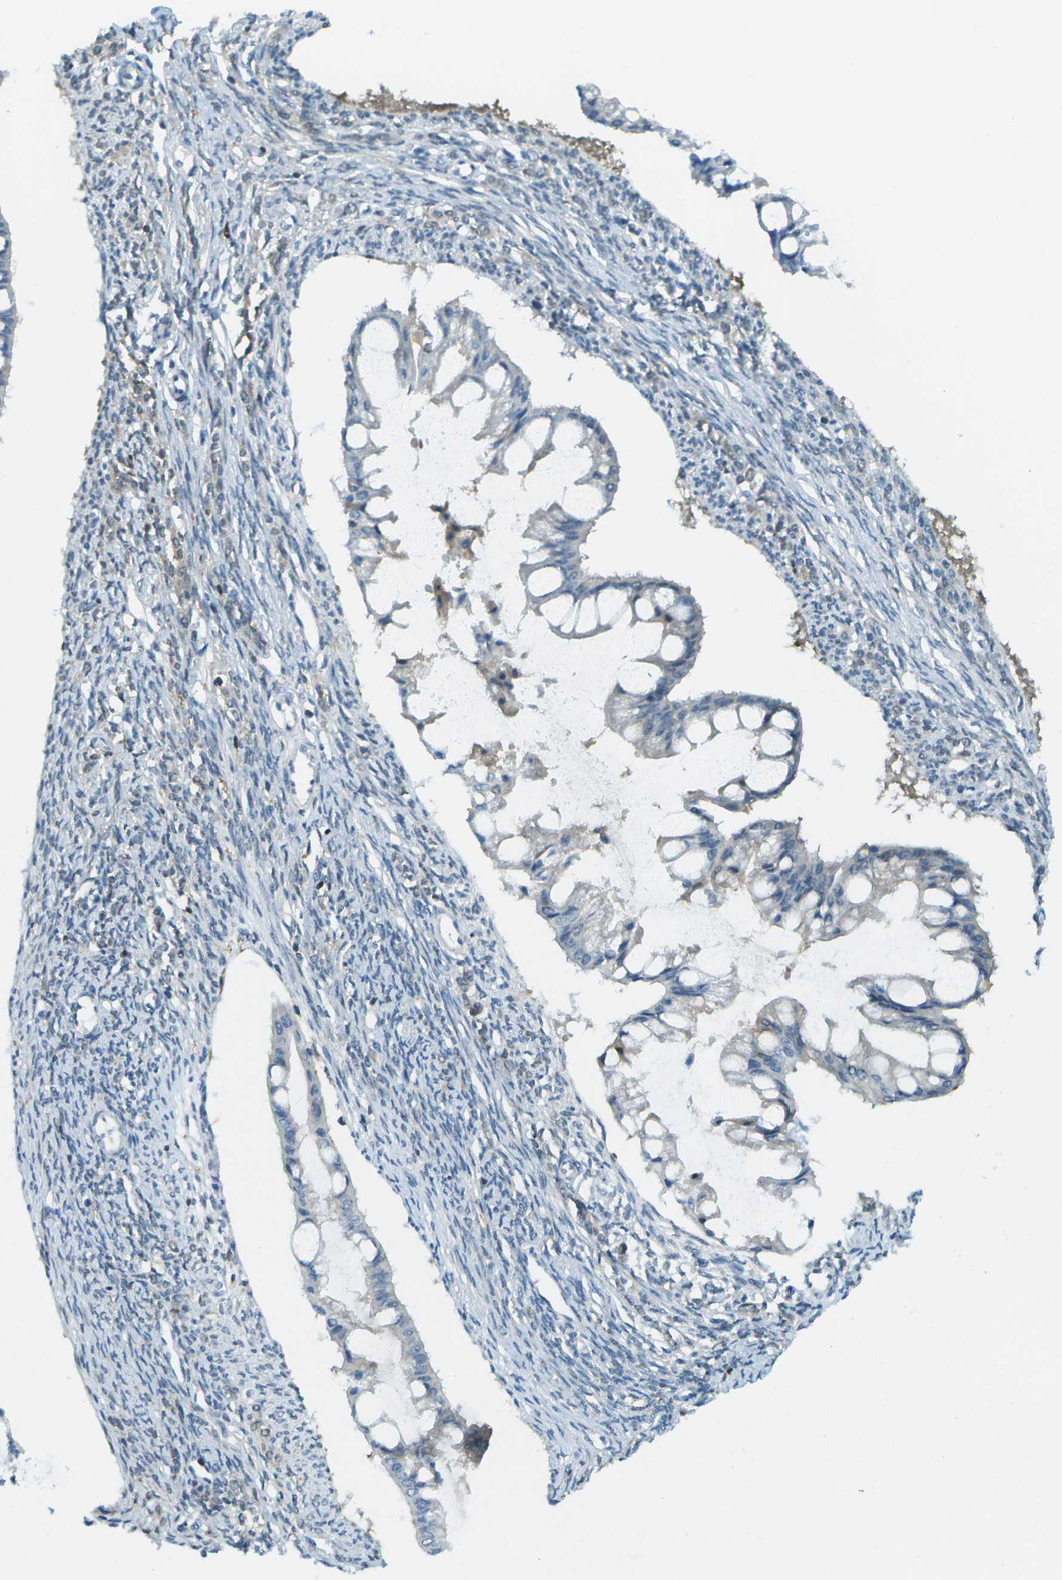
{"staining": {"intensity": "negative", "quantity": "none", "location": "none"}, "tissue": "ovarian cancer", "cell_type": "Tumor cells", "image_type": "cancer", "snomed": [{"axis": "morphology", "description": "Cystadenocarcinoma, mucinous, NOS"}, {"axis": "topography", "description": "Ovary"}], "caption": "DAB (3,3'-diaminobenzidine) immunohistochemical staining of ovarian cancer (mucinous cystadenocarcinoma) reveals no significant expression in tumor cells.", "gene": "CDH23", "patient": {"sex": "female", "age": 73}}